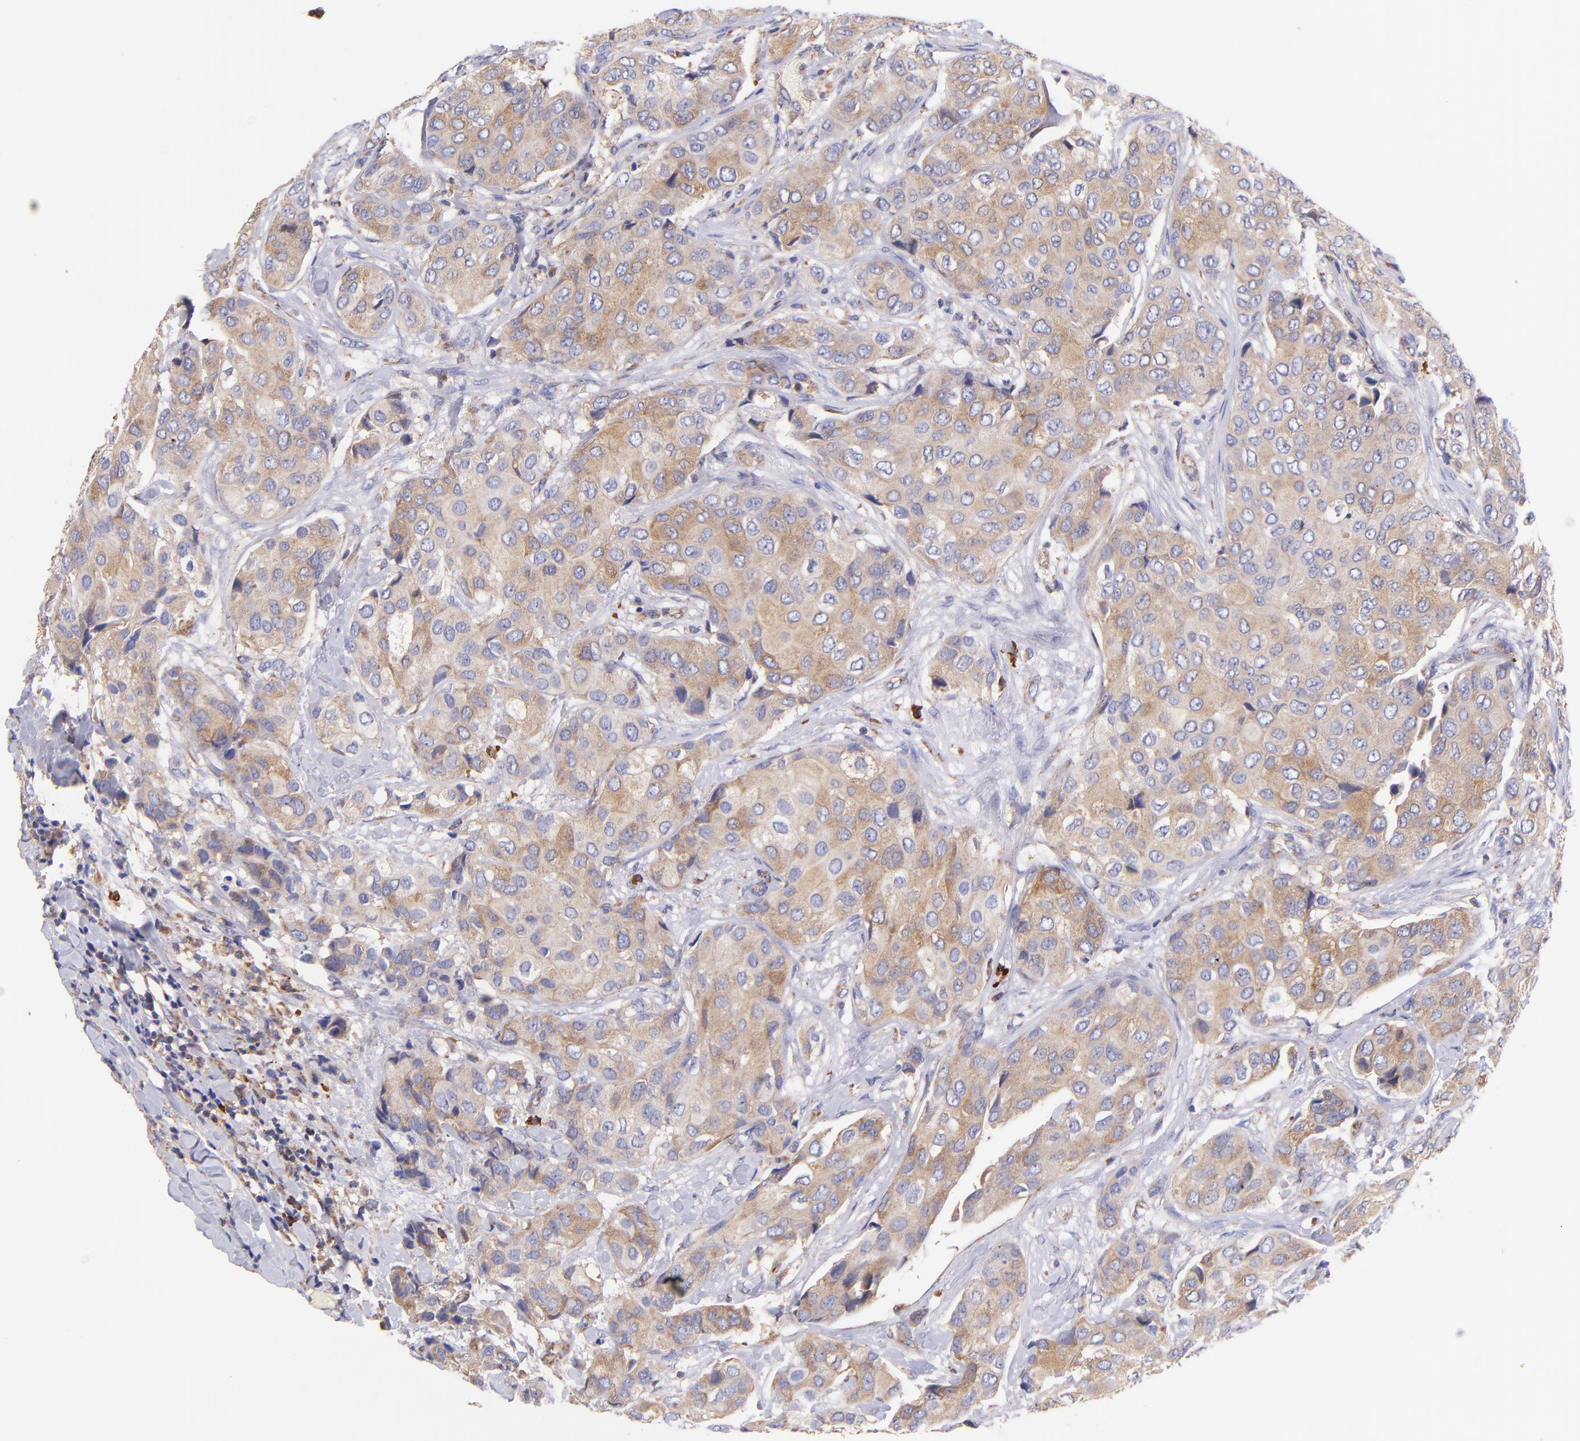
{"staining": {"intensity": "weak", "quantity": ">75%", "location": "cytoplasmic/membranous"}, "tissue": "breast cancer", "cell_type": "Tumor cells", "image_type": "cancer", "snomed": [{"axis": "morphology", "description": "Duct carcinoma"}, {"axis": "topography", "description": "Breast"}], "caption": "This micrograph demonstrates breast infiltrating ductal carcinoma stained with immunohistochemistry (IHC) to label a protein in brown. The cytoplasmic/membranous of tumor cells show weak positivity for the protein. Nuclei are counter-stained blue.", "gene": "PREX1", "patient": {"sex": "female", "age": 68}}